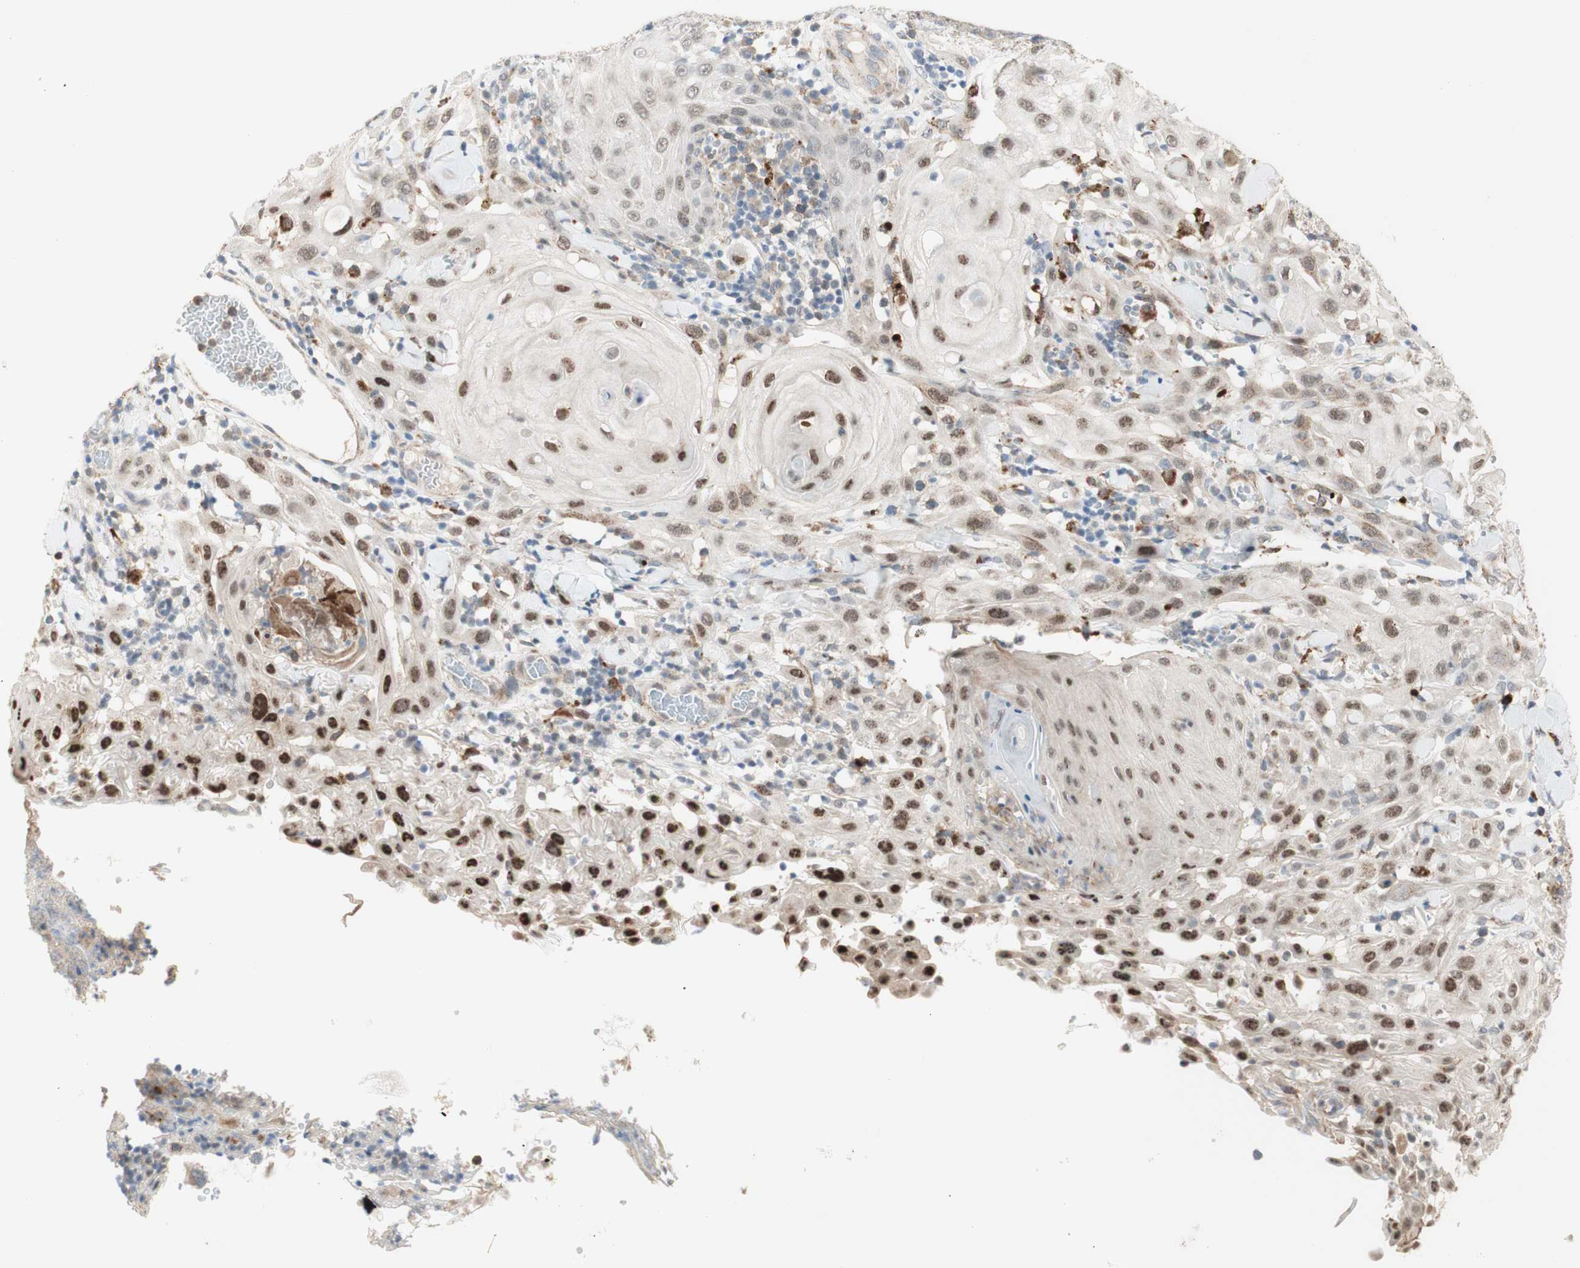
{"staining": {"intensity": "moderate", "quantity": ">75%", "location": "nuclear"}, "tissue": "skin cancer", "cell_type": "Tumor cells", "image_type": "cancer", "snomed": [{"axis": "morphology", "description": "Squamous cell carcinoma, NOS"}, {"axis": "topography", "description": "Skin"}], "caption": "IHC (DAB) staining of human skin cancer (squamous cell carcinoma) reveals moderate nuclear protein expression in about >75% of tumor cells.", "gene": "GAPT", "patient": {"sex": "male", "age": 24}}